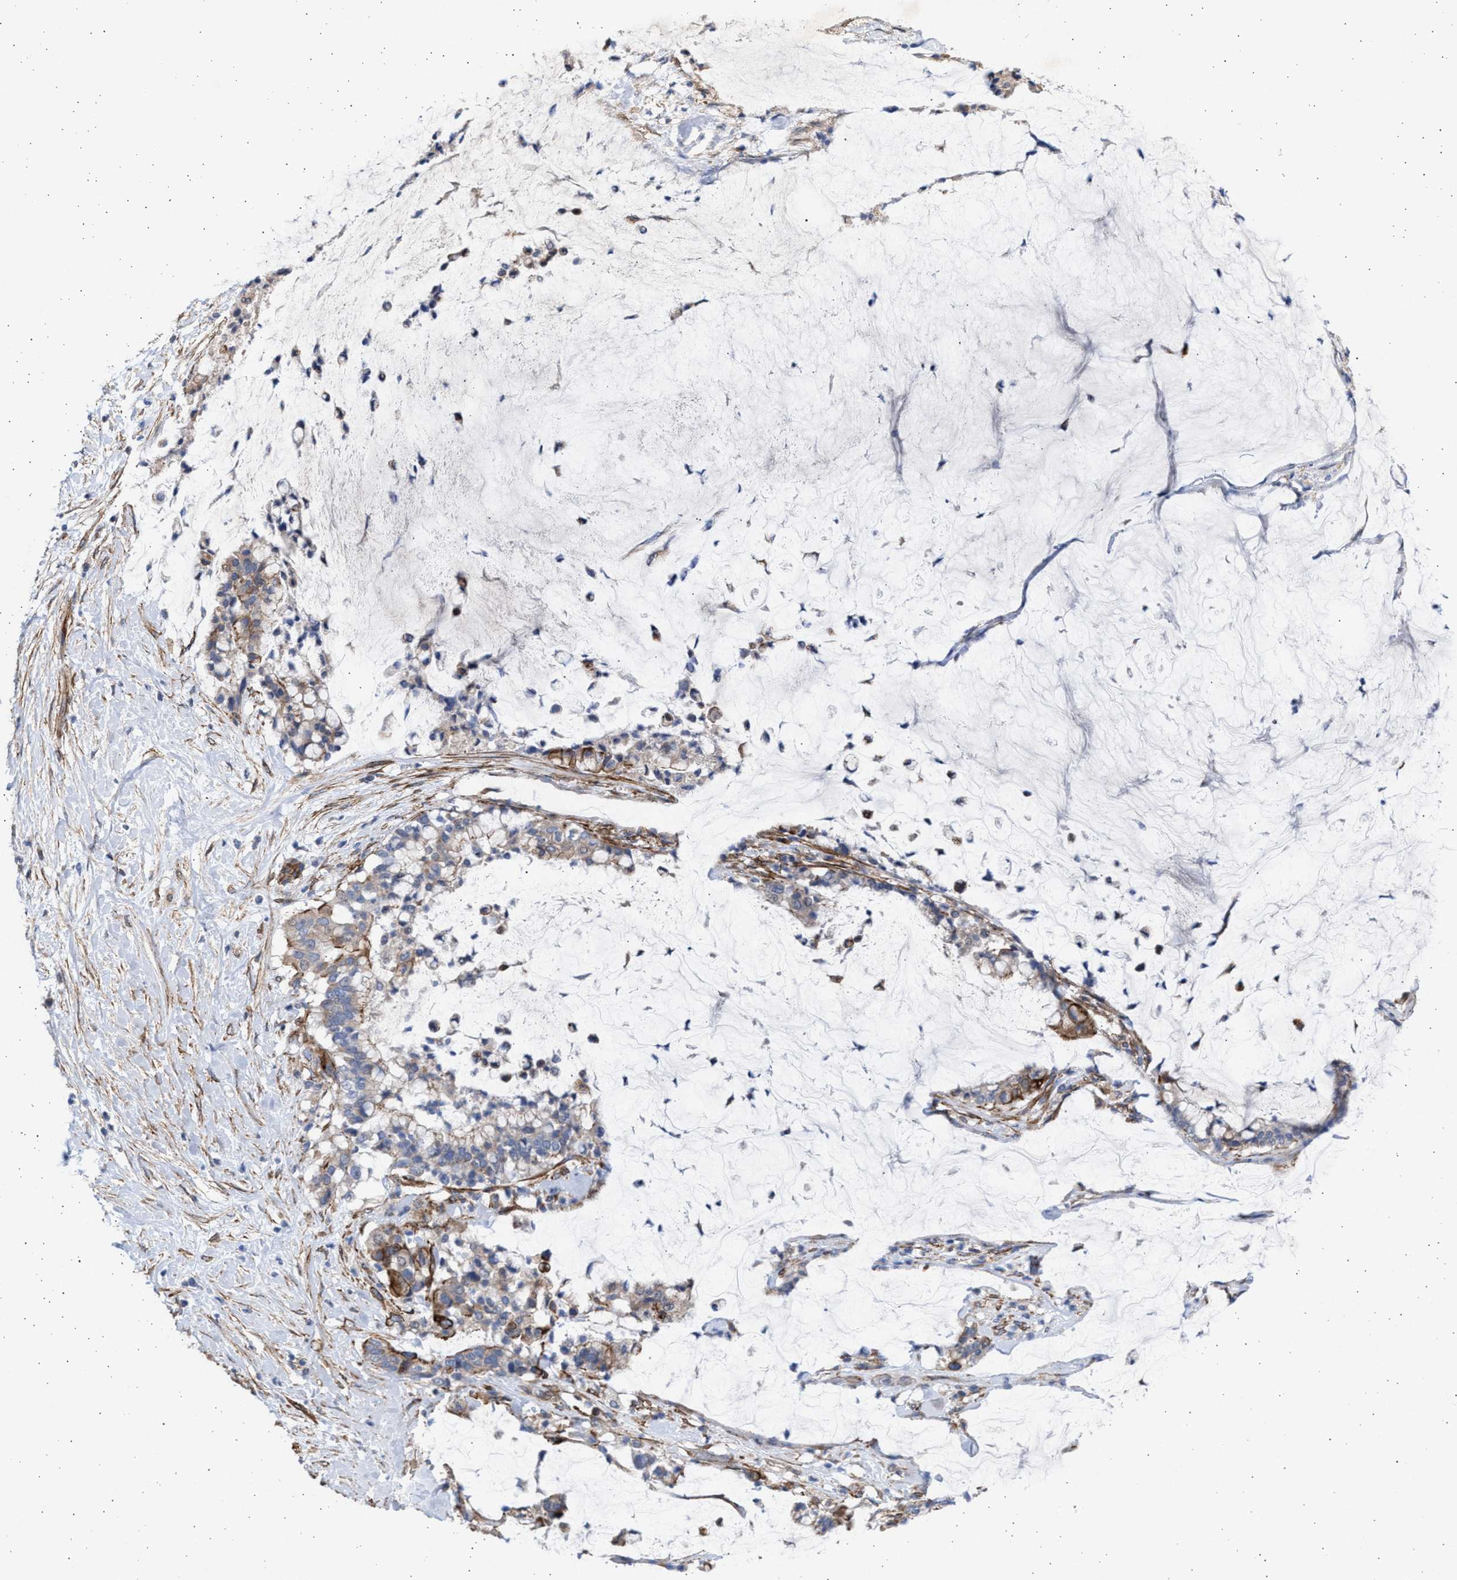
{"staining": {"intensity": "moderate", "quantity": "25%-75%", "location": "cytoplasmic/membranous"}, "tissue": "pancreatic cancer", "cell_type": "Tumor cells", "image_type": "cancer", "snomed": [{"axis": "morphology", "description": "Adenocarcinoma, NOS"}, {"axis": "topography", "description": "Pancreas"}], "caption": "A brown stain labels moderate cytoplasmic/membranous positivity of a protein in pancreatic adenocarcinoma tumor cells. (DAB IHC with brightfield microscopy, high magnification).", "gene": "NBR1", "patient": {"sex": "male", "age": 41}}